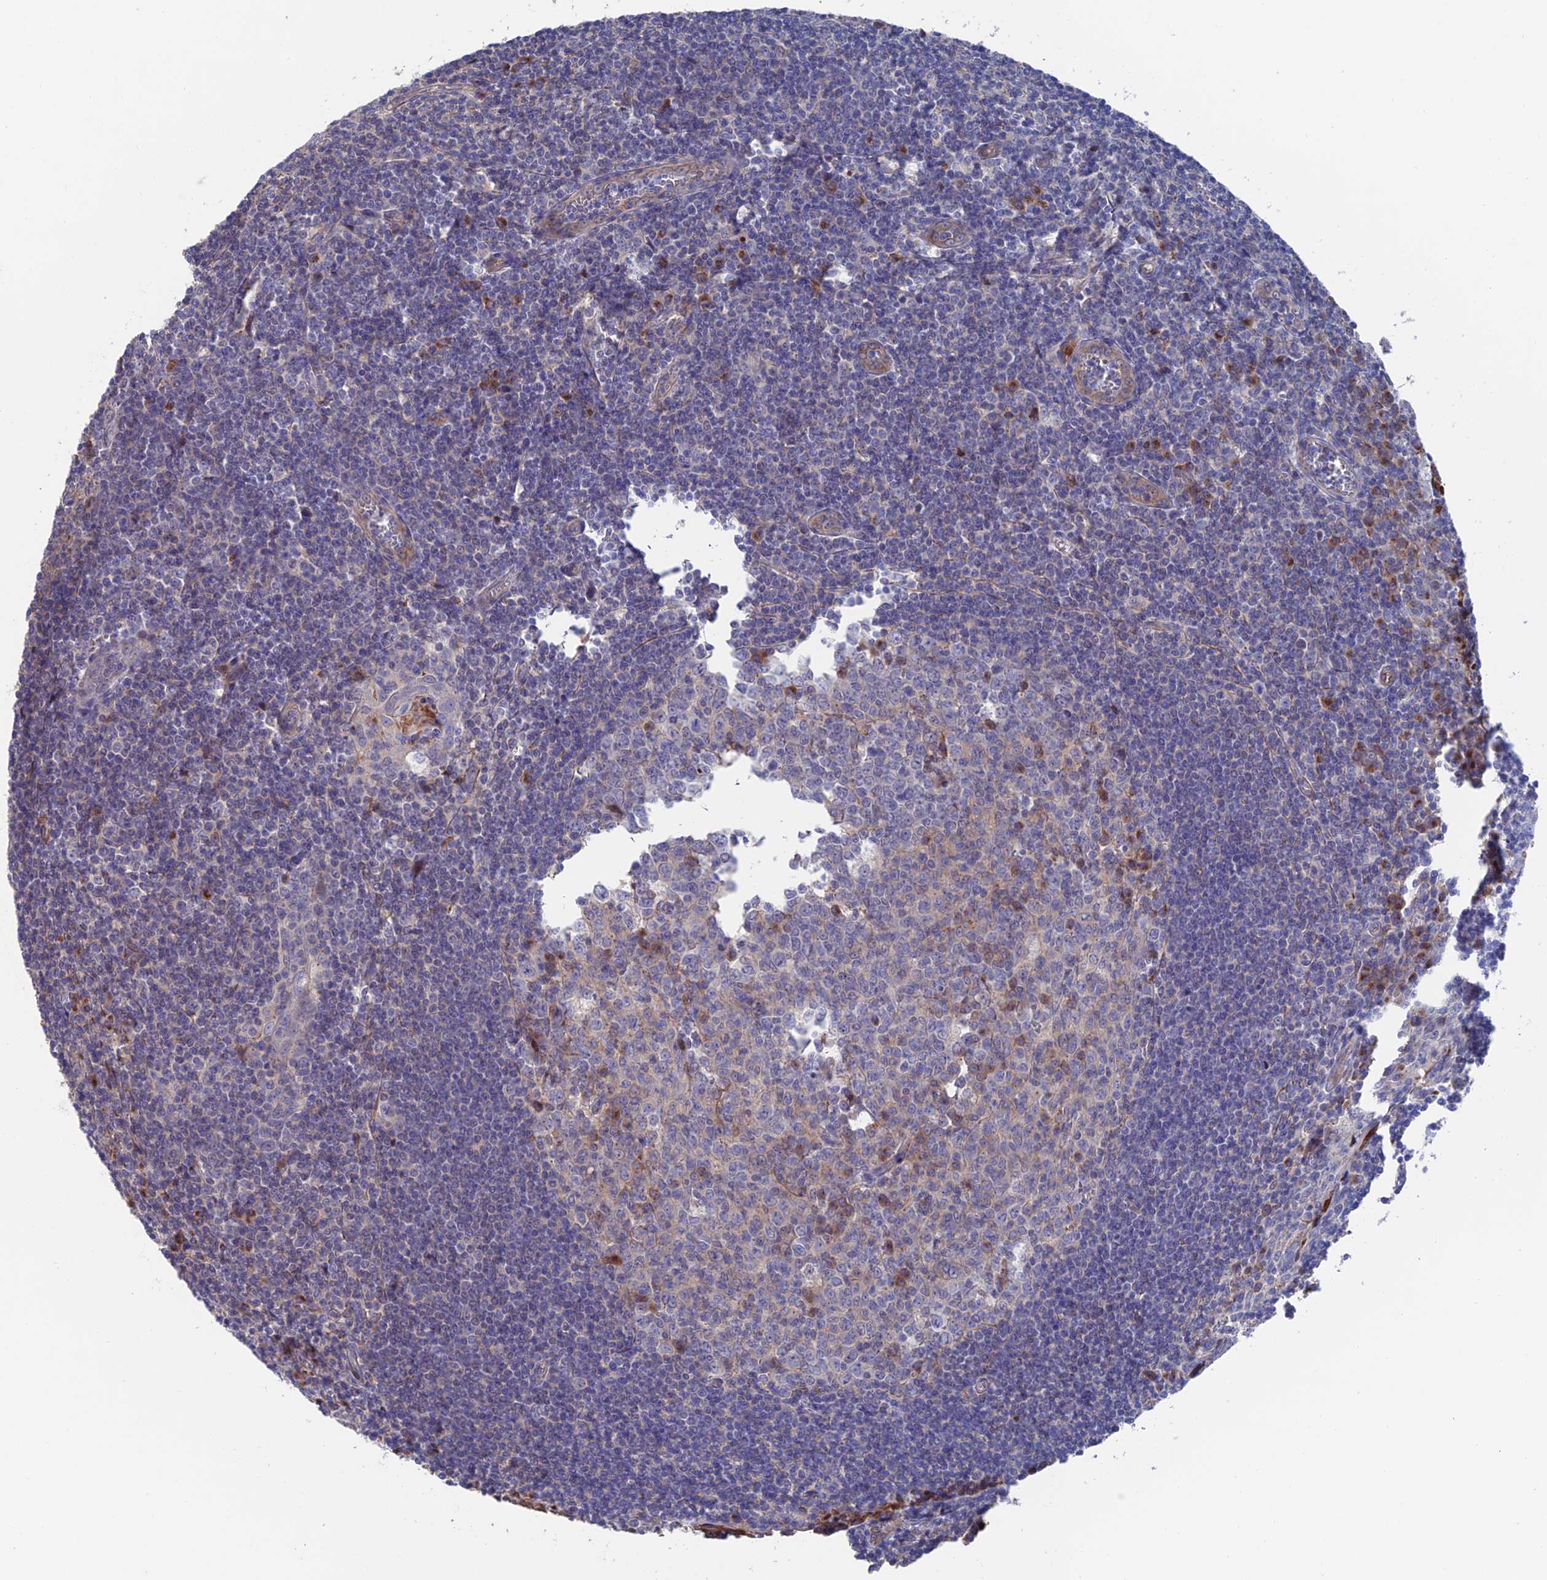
{"staining": {"intensity": "moderate", "quantity": "<25%", "location": "cytoplasmic/membranous"}, "tissue": "tonsil", "cell_type": "Germinal center cells", "image_type": "normal", "snomed": [{"axis": "morphology", "description": "Normal tissue, NOS"}, {"axis": "topography", "description": "Tonsil"}], "caption": "IHC (DAB (3,3'-diaminobenzidine)) staining of benign tonsil reveals moderate cytoplasmic/membranous protein staining in approximately <25% of germinal center cells.", "gene": "HPF1", "patient": {"sex": "male", "age": 27}}